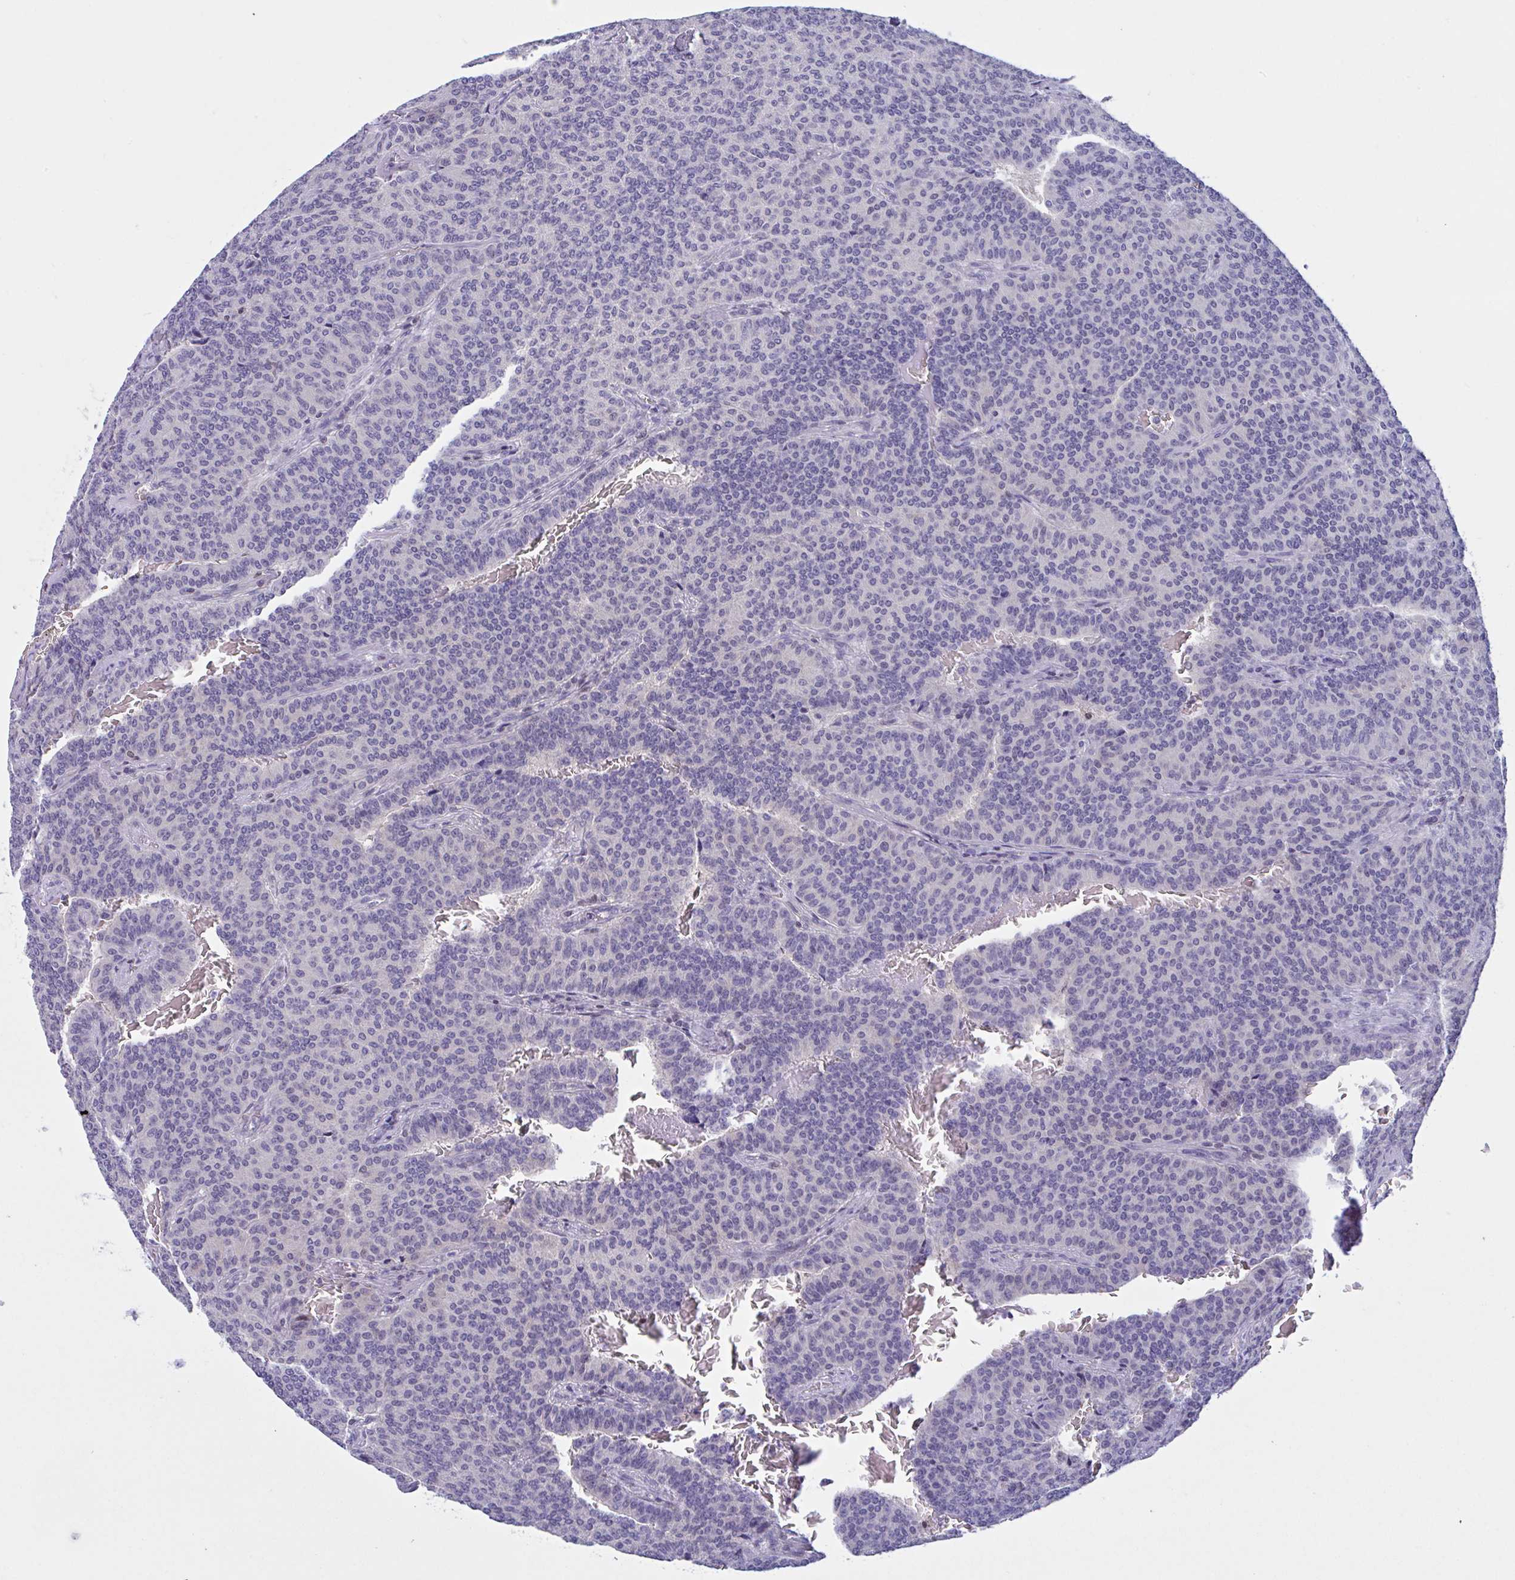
{"staining": {"intensity": "negative", "quantity": "none", "location": "none"}, "tissue": "carcinoid", "cell_type": "Tumor cells", "image_type": "cancer", "snomed": [{"axis": "morphology", "description": "Carcinoid, malignant, NOS"}, {"axis": "topography", "description": "Lung"}], "caption": "Immunohistochemistry (IHC) histopathology image of carcinoid (malignant) stained for a protein (brown), which exhibits no expression in tumor cells.", "gene": "SNX11", "patient": {"sex": "male", "age": 61}}